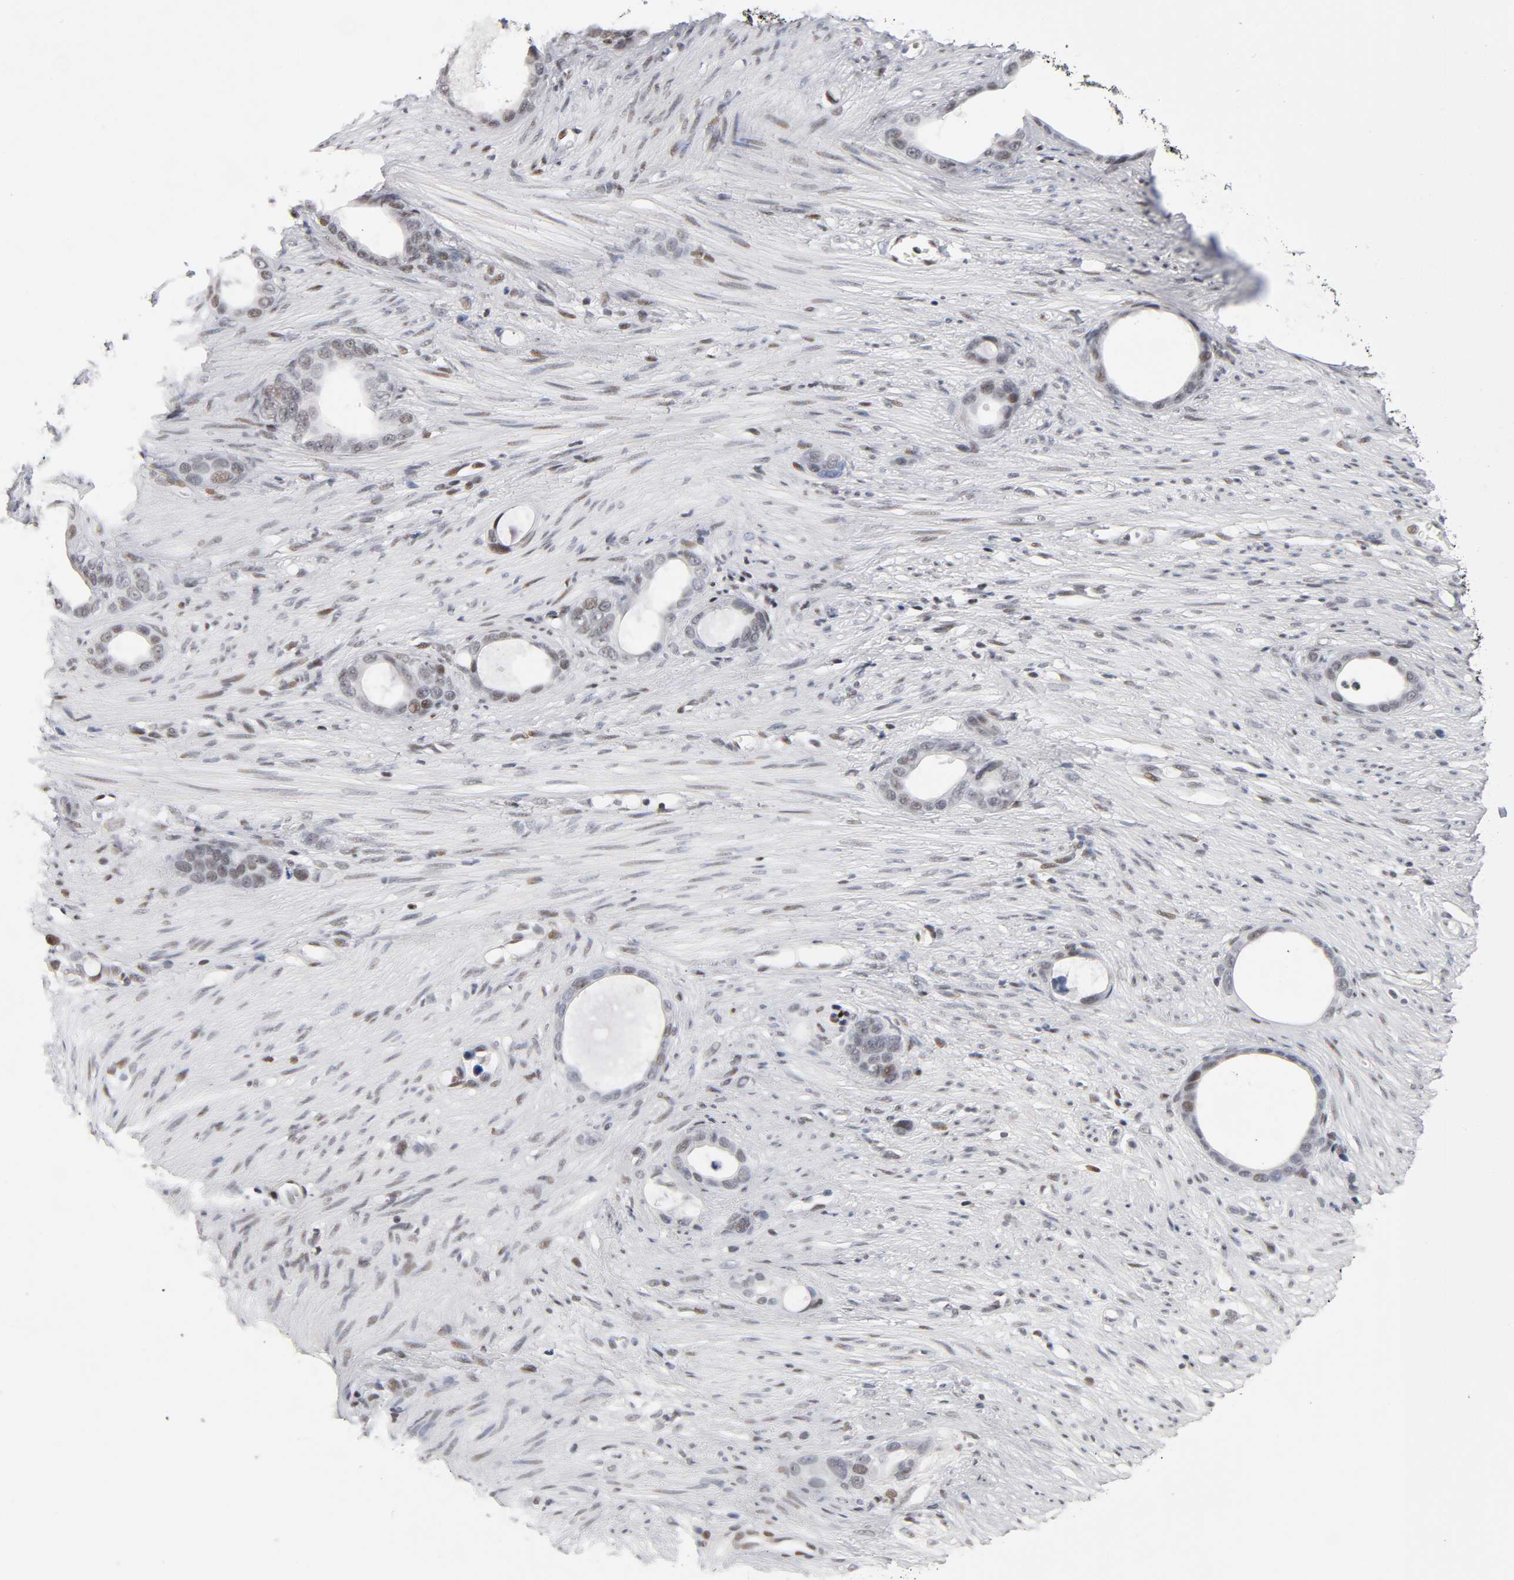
{"staining": {"intensity": "weak", "quantity": "25%-75%", "location": "nuclear"}, "tissue": "stomach cancer", "cell_type": "Tumor cells", "image_type": "cancer", "snomed": [{"axis": "morphology", "description": "Adenocarcinoma, NOS"}, {"axis": "topography", "description": "Stomach"}], "caption": "Immunohistochemistry histopathology image of neoplastic tissue: stomach cancer stained using immunohistochemistry (IHC) demonstrates low levels of weak protein expression localized specifically in the nuclear of tumor cells, appearing as a nuclear brown color.", "gene": "SP3", "patient": {"sex": "female", "age": 75}}